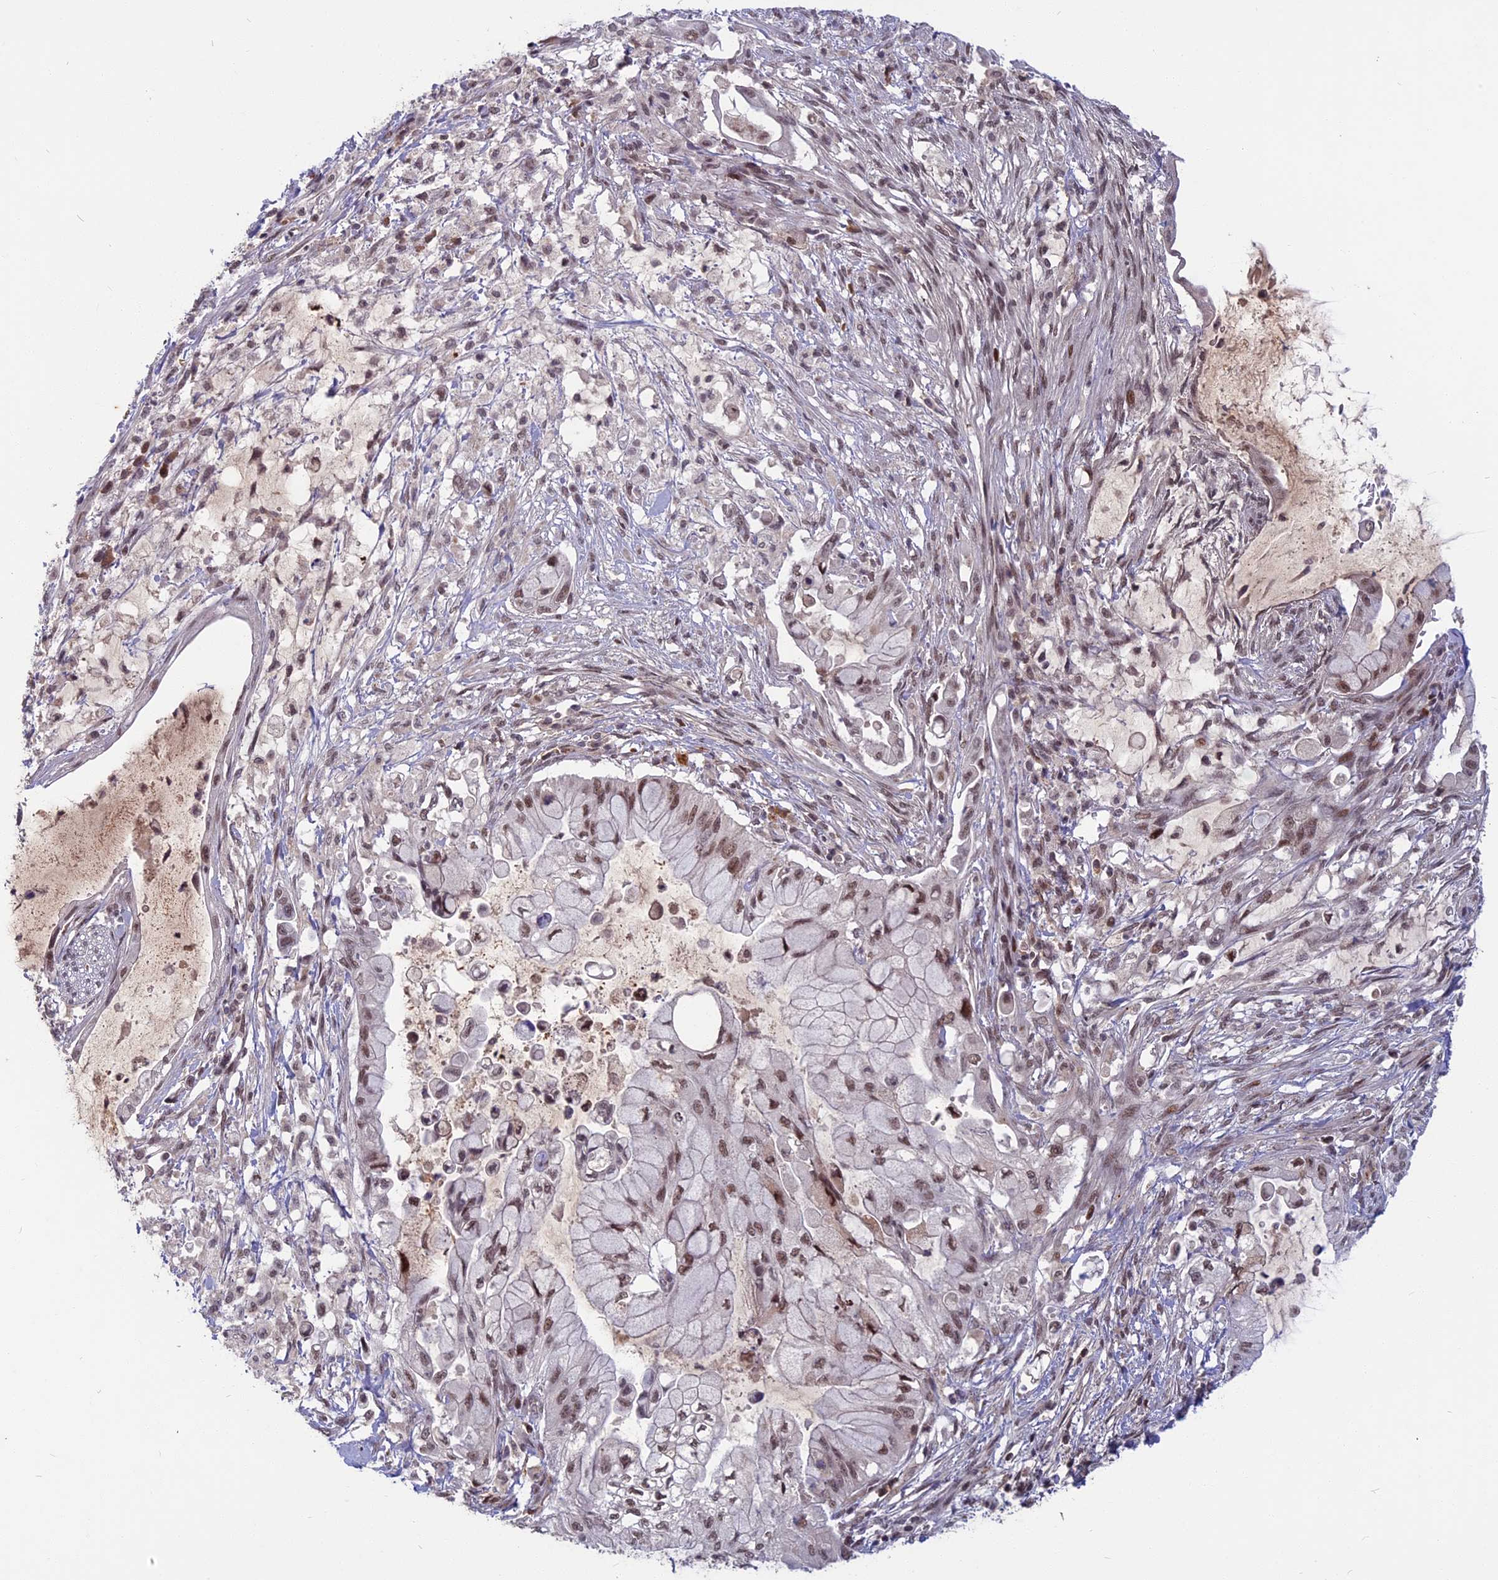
{"staining": {"intensity": "moderate", "quantity": ">75%", "location": "nuclear"}, "tissue": "pancreatic cancer", "cell_type": "Tumor cells", "image_type": "cancer", "snomed": [{"axis": "morphology", "description": "Adenocarcinoma, NOS"}, {"axis": "topography", "description": "Pancreas"}], "caption": "This is an image of IHC staining of pancreatic cancer, which shows moderate positivity in the nuclear of tumor cells.", "gene": "CDC7", "patient": {"sex": "male", "age": 48}}